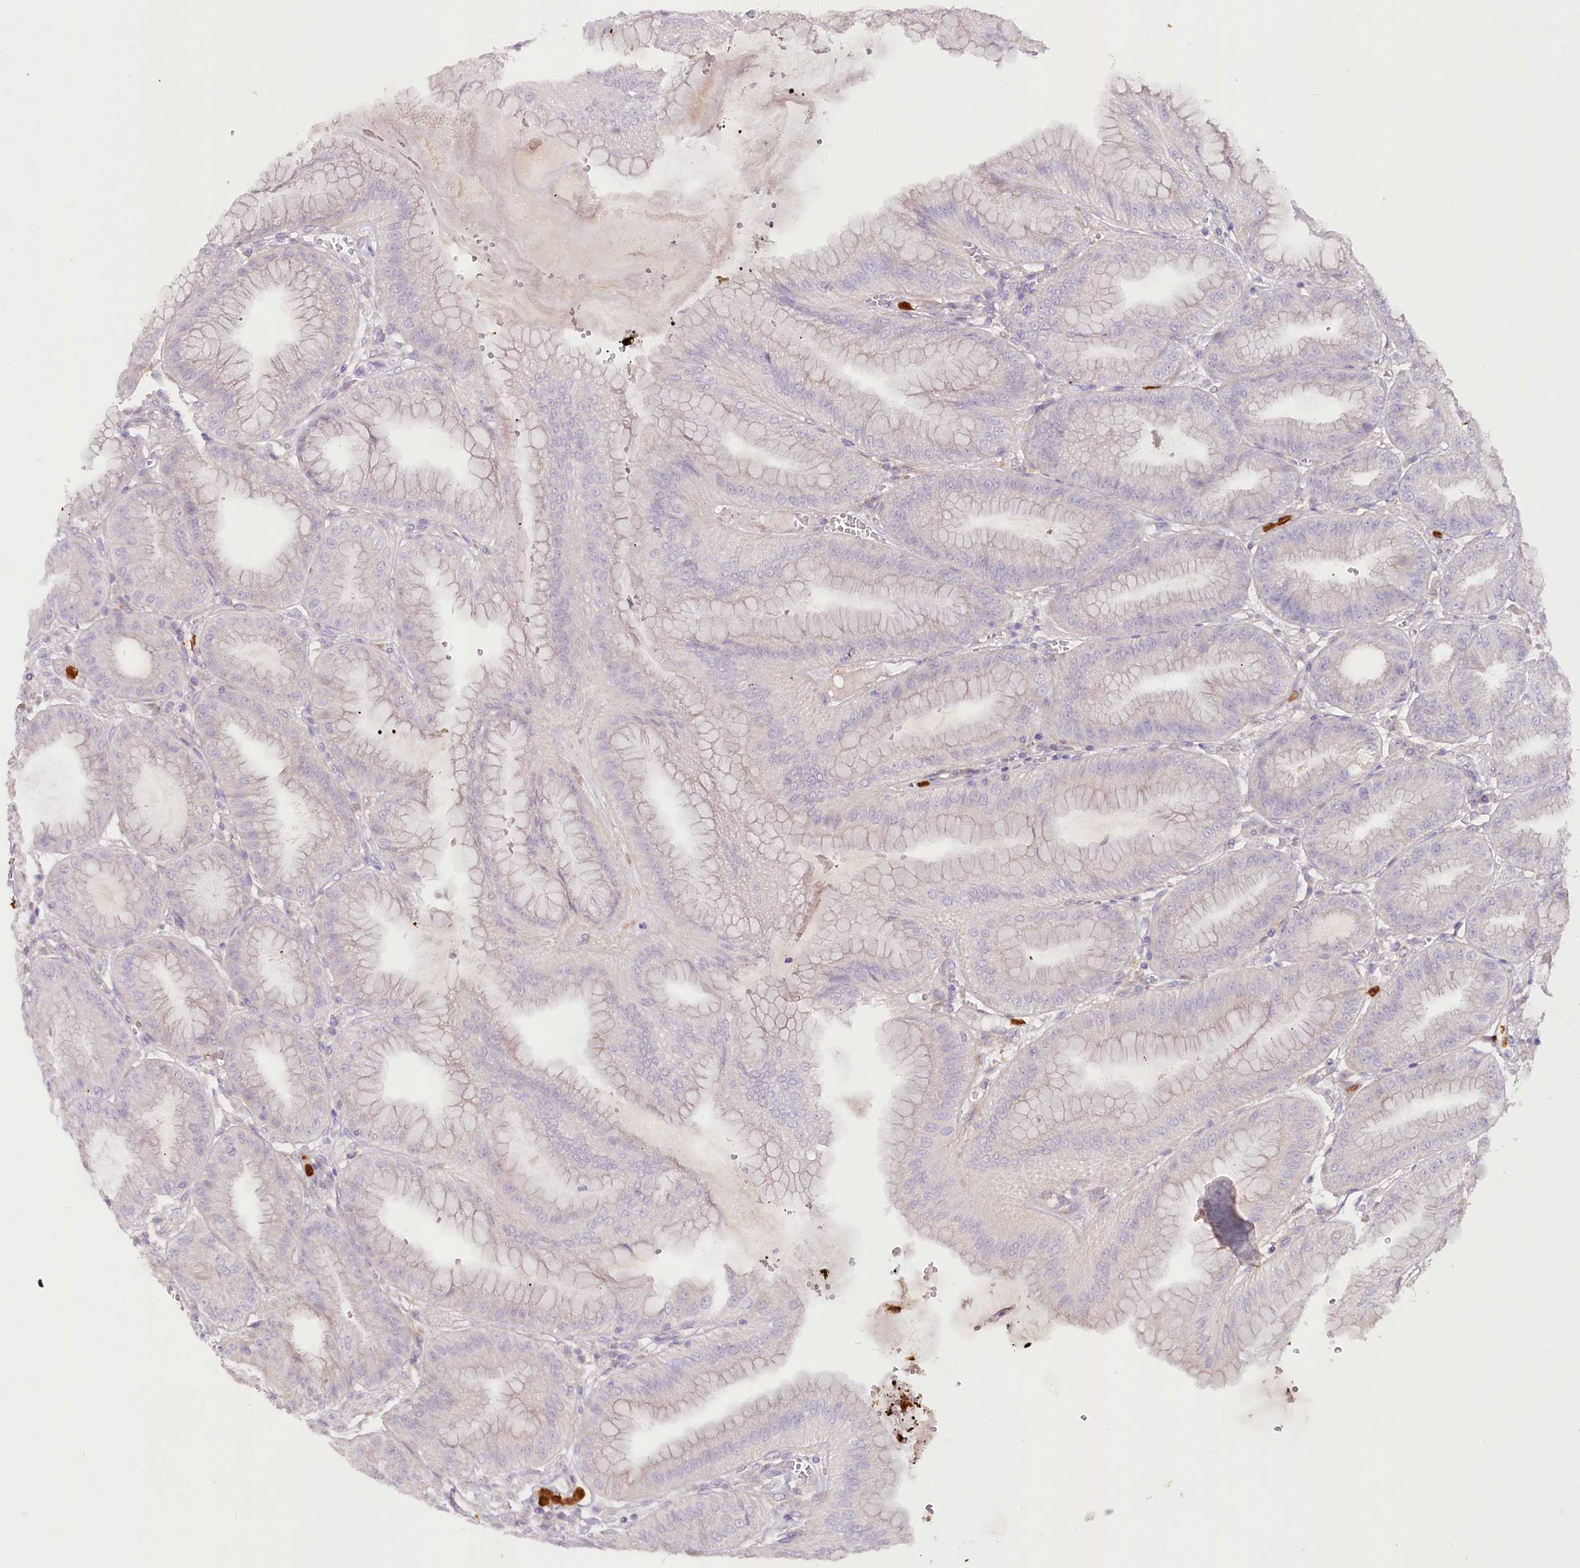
{"staining": {"intensity": "negative", "quantity": "none", "location": "none"}, "tissue": "stomach", "cell_type": "Glandular cells", "image_type": "normal", "snomed": [{"axis": "morphology", "description": "Normal tissue, NOS"}, {"axis": "topography", "description": "Stomach, lower"}], "caption": "Micrograph shows no significant protein positivity in glandular cells of unremarkable stomach.", "gene": "DPYD", "patient": {"sex": "male", "age": 71}}